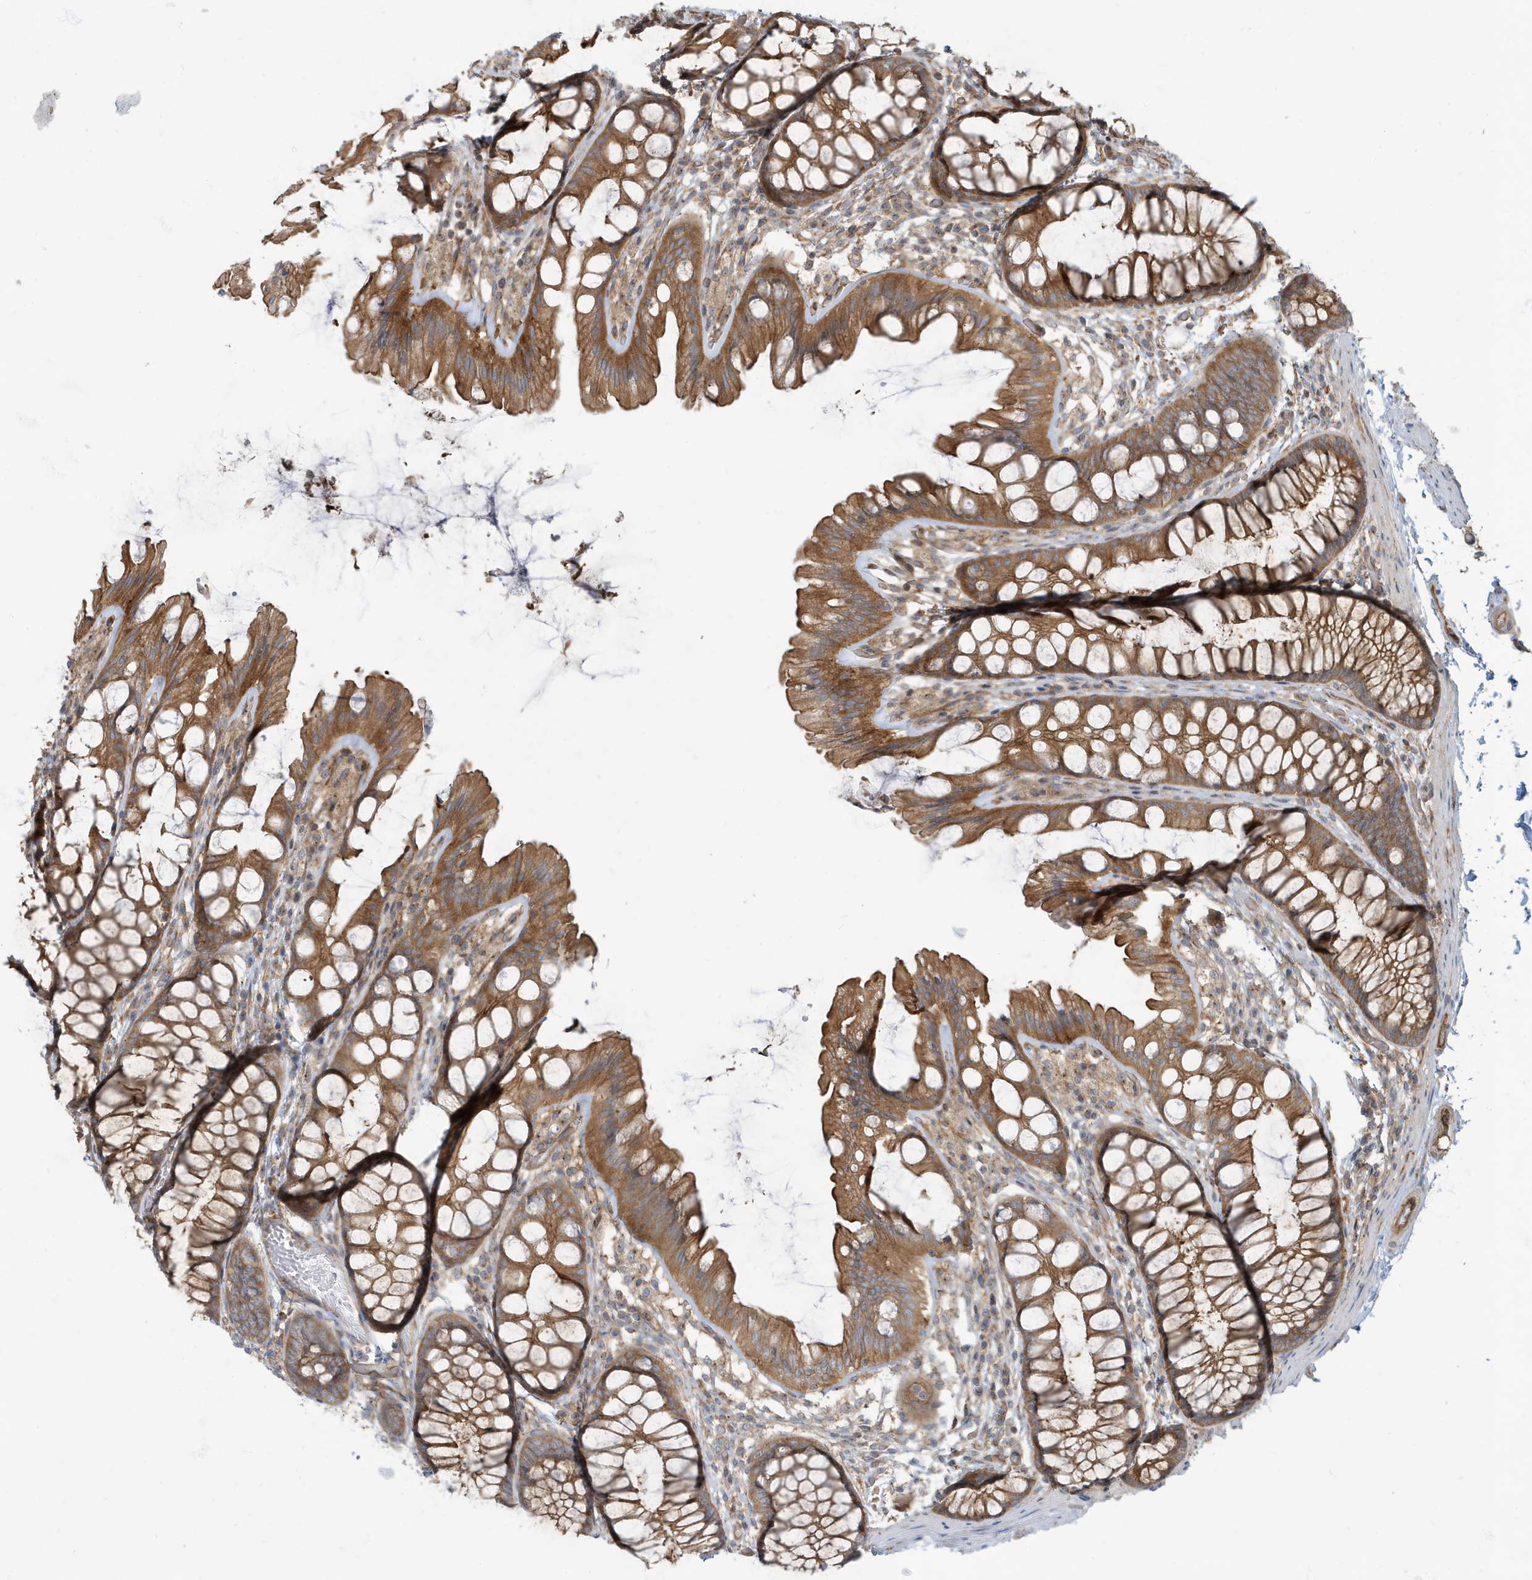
{"staining": {"intensity": "moderate", "quantity": ">75%", "location": "cytoplasmic/membranous"}, "tissue": "colon", "cell_type": "Endothelial cells", "image_type": "normal", "snomed": [{"axis": "morphology", "description": "Normal tissue, NOS"}, {"axis": "topography", "description": "Colon"}], "caption": "Unremarkable colon exhibits moderate cytoplasmic/membranous positivity in about >75% of endothelial cells, visualized by immunohistochemistry. Immunohistochemistry (ihc) stains the protein in brown and the nuclei are stained blue.", "gene": "ATP23", "patient": {"sex": "male", "age": 47}}